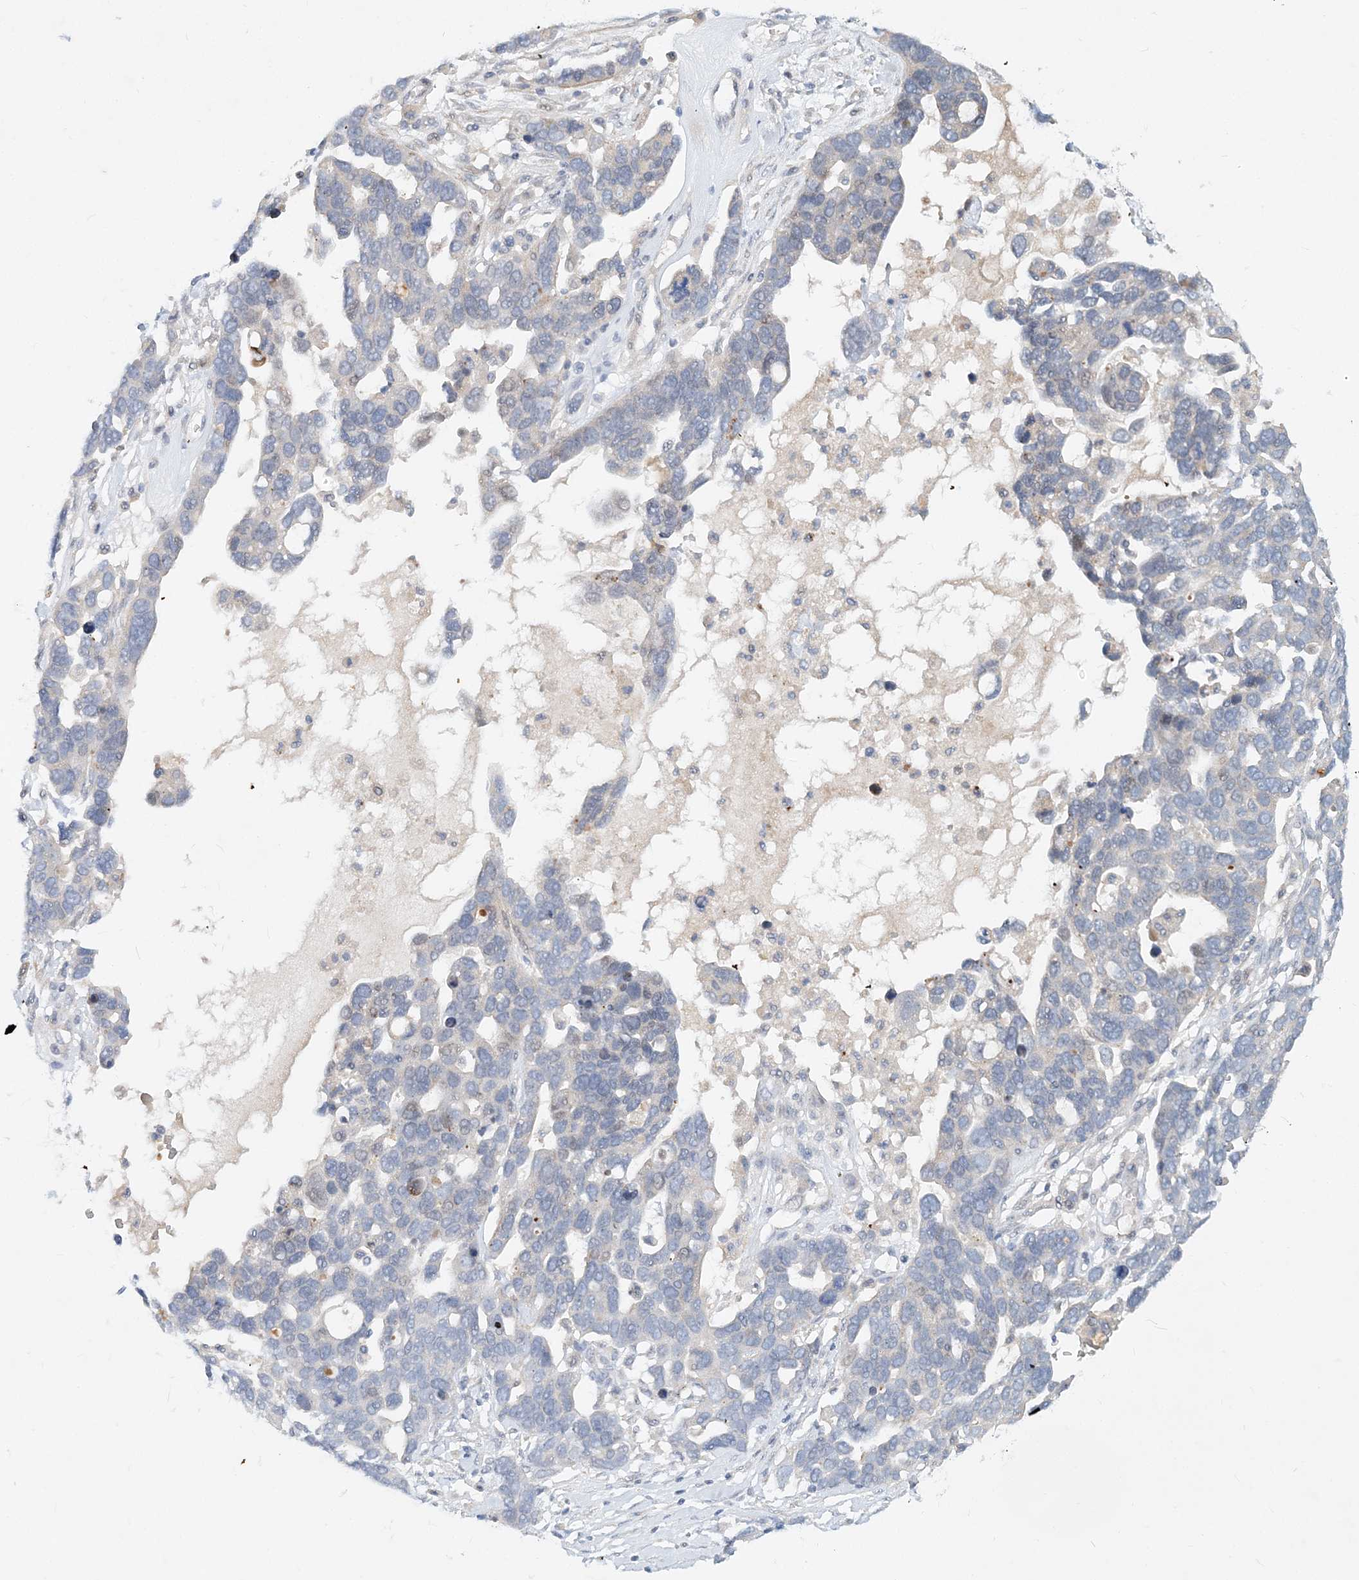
{"staining": {"intensity": "negative", "quantity": "none", "location": "none"}, "tissue": "ovarian cancer", "cell_type": "Tumor cells", "image_type": "cancer", "snomed": [{"axis": "morphology", "description": "Cystadenocarcinoma, serous, NOS"}, {"axis": "topography", "description": "Ovary"}], "caption": "Immunohistochemistry micrograph of neoplastic tissue: ovarian cancer stained with DAB demonstrates no significant protein expression in tumor cells.", "gene": "DNAH5", "patient": {"sex": "female", "age": 54}}